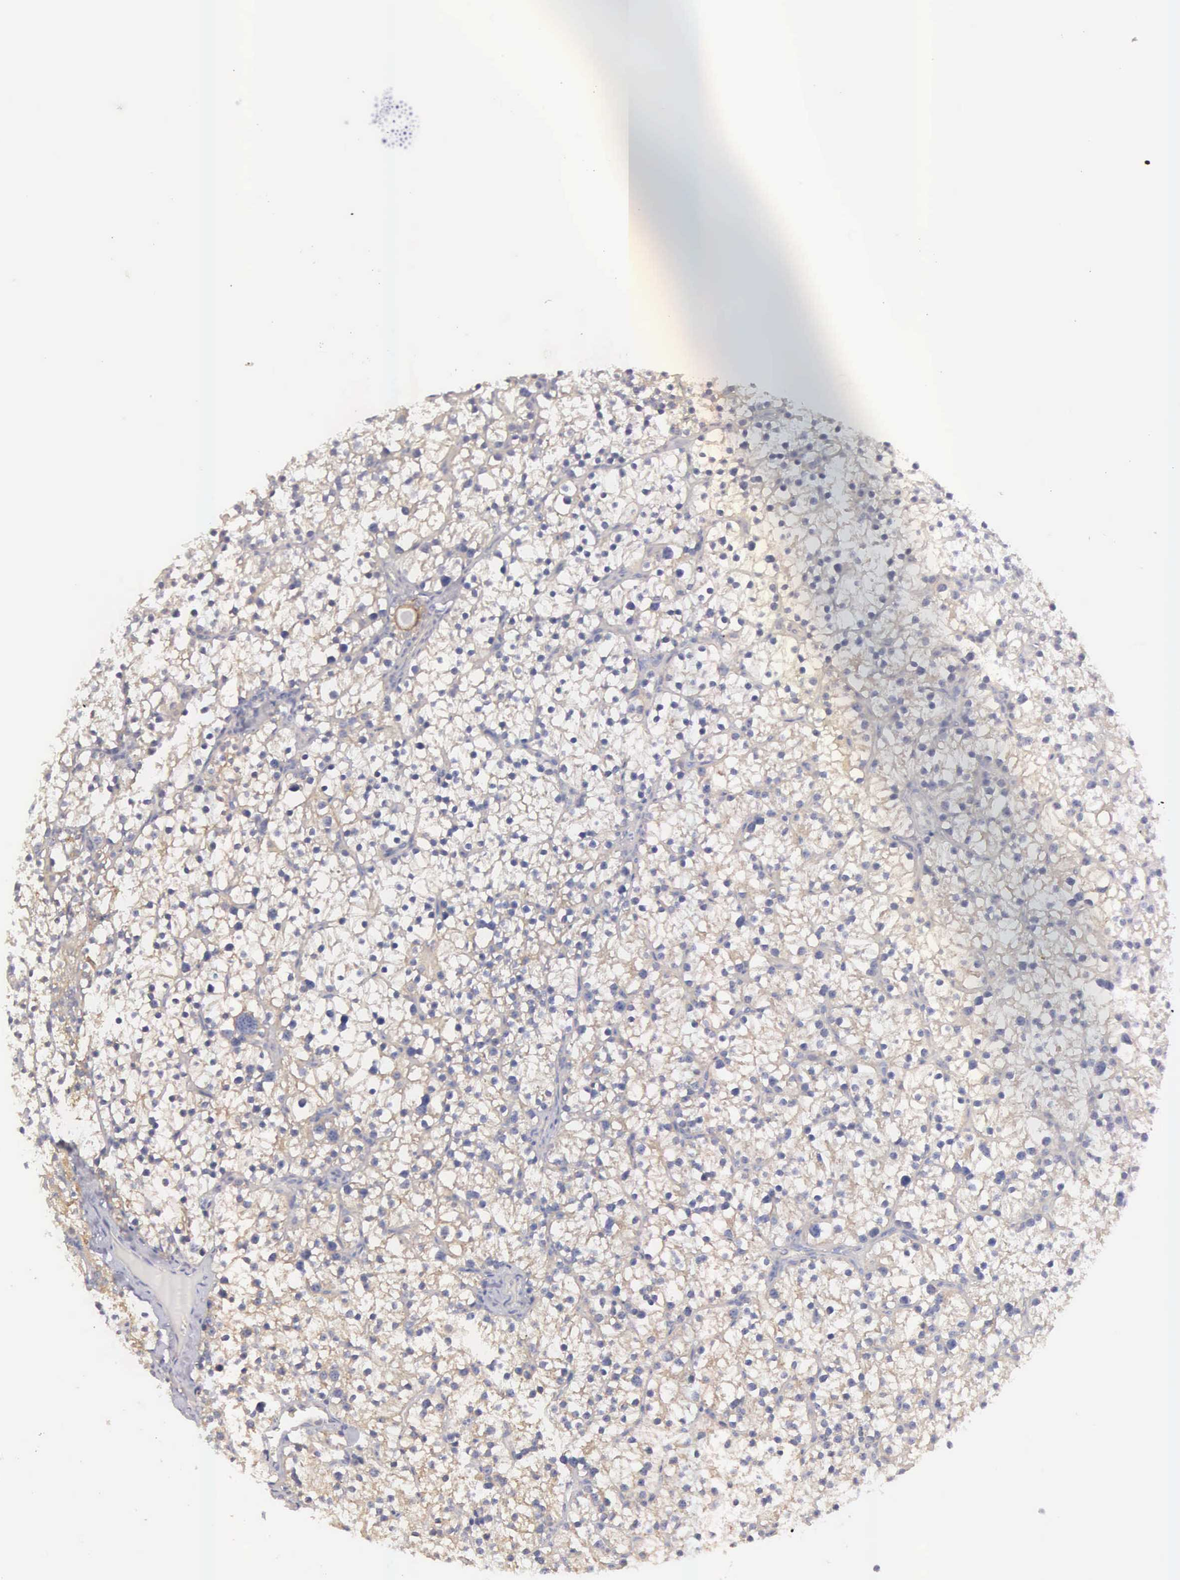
{"staining": {"intensity": "negative", "quantity": "none", "location": "none"}, "tissue": "parathyroid gland", "cell_type": "Glandular cells", "image_type": "normal", "snomed": [{"axis": "morphology", "description": "Normal tissue, NOS"}, {"axis": "topography", "description": "Parathyroid gland"}], "caption": "Immunohistochemistry of benign human parathyroid gland displays no positivity in glandular cells.", "gene": "TXLNG", "patient": {"sex": "female", "age": 54}}